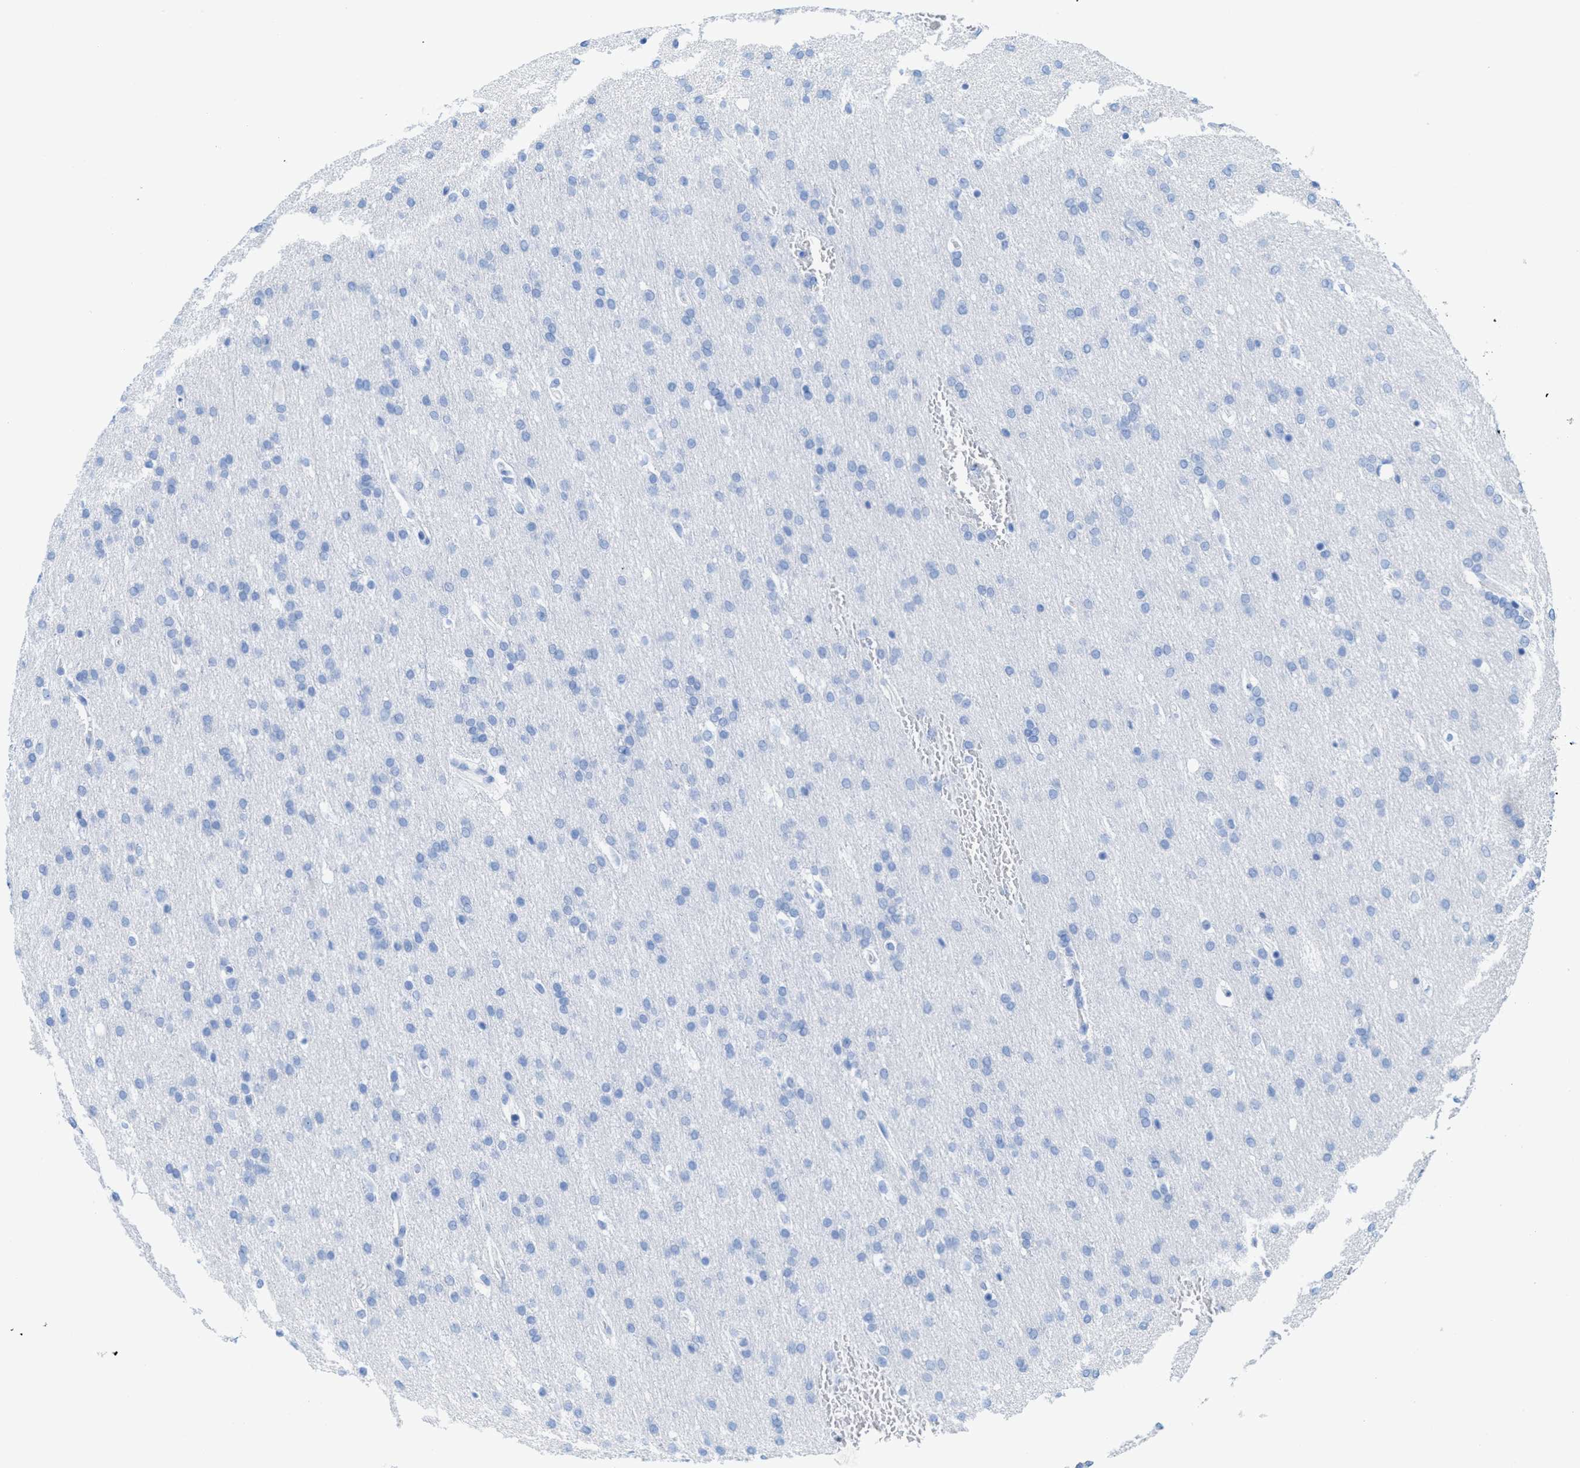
{"staining": {"intensity": "negative", "quantity": "none", "location": "none"}, "tissue": "glioma", "cell_type": "Tumor cells", "image_type": "cancer", "snomed": [{"axis": "morphology", "description": "Glioma, malignant, Low grade"}, {"axis": "topography", "description": "Brain"}], "caption": "Immunohistochemistry (IHC) histopathology image of glioma stained for a protein (brown), which exhibits no expression in tumor cells.", "gene": "ANKFN1", "patient": {"sex": "female", "age": 37}}